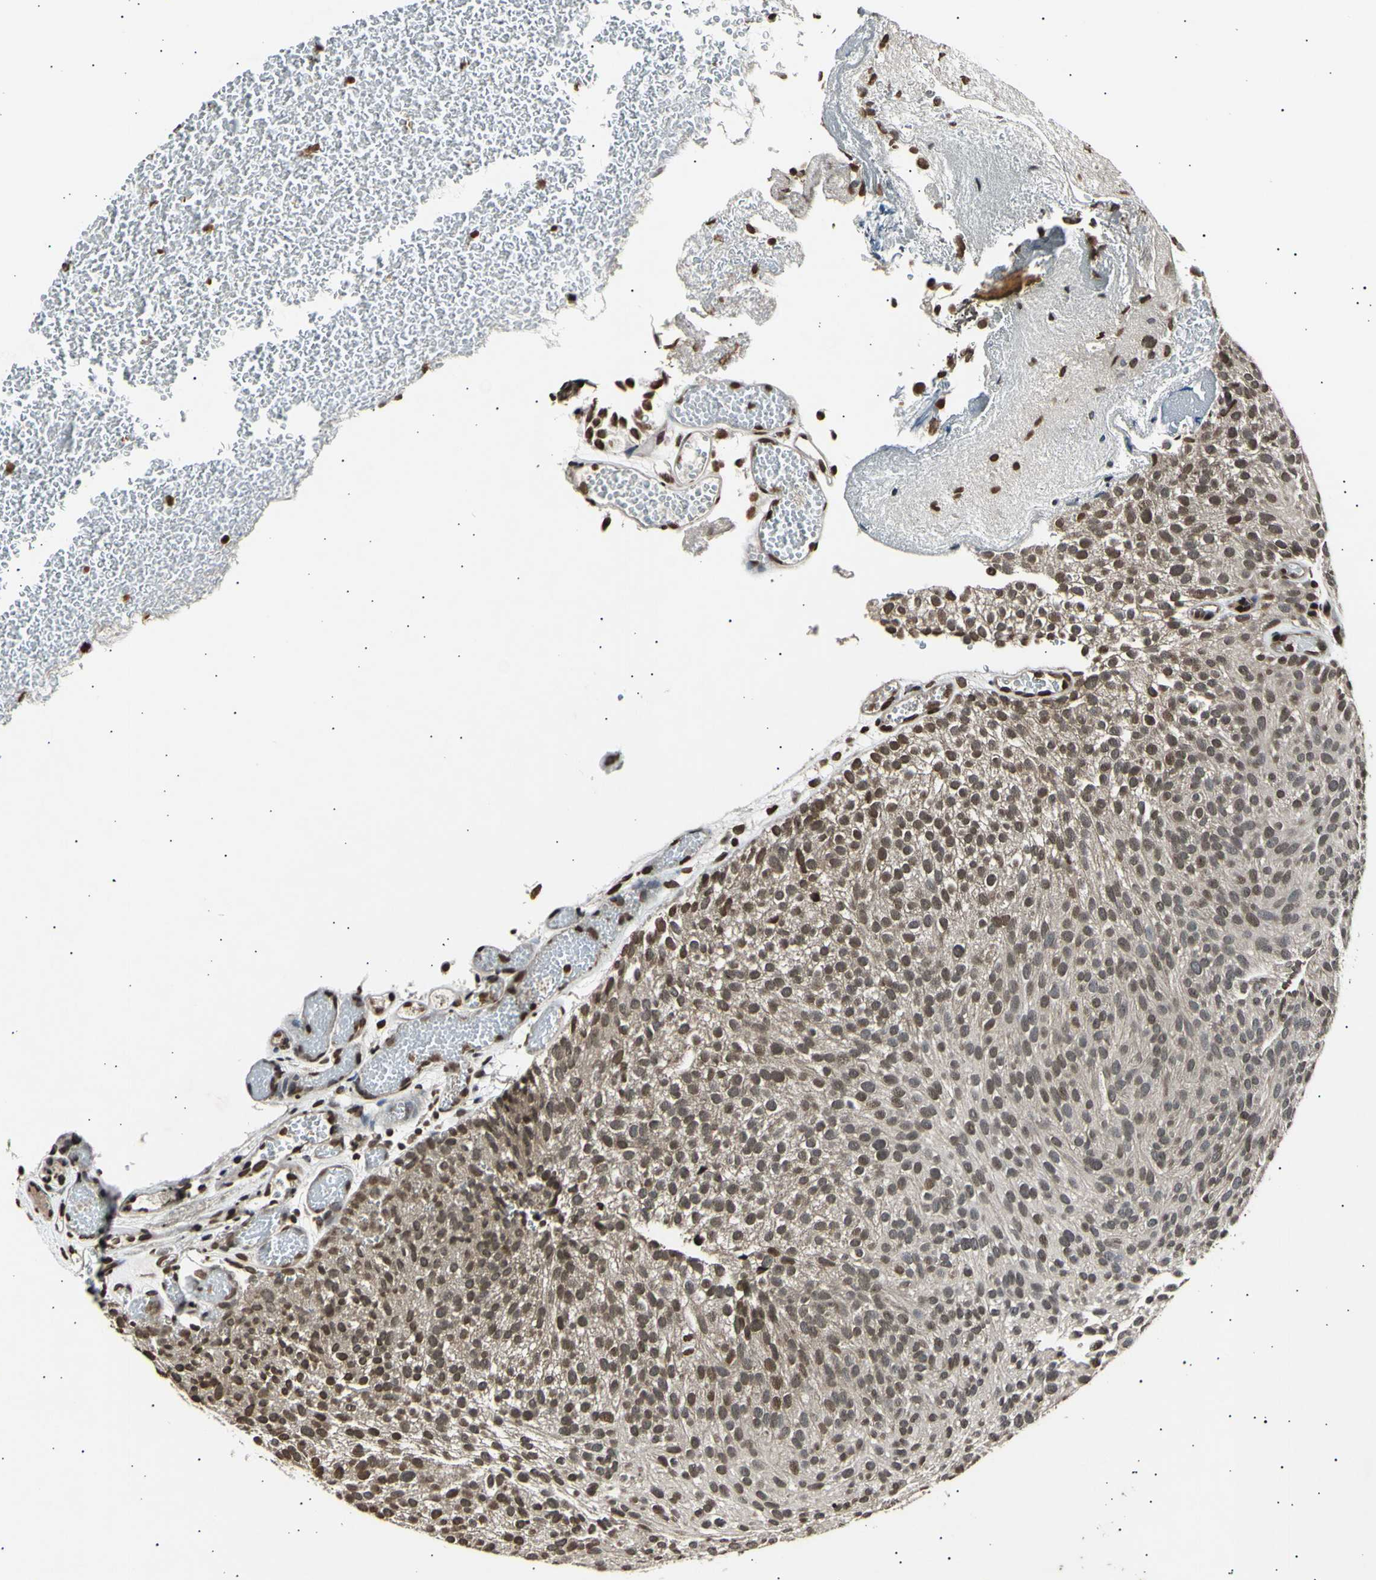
{"staining": {"intensity": "moderate", "quantity": ">75%", "location": "cytoplasmic/membranous,nuclear"}, "tissue": "urothelial cancer", "cell_type": "Tumor cells", "image_type": "cancer", "snomed": [{"axis": "morphology", "description": "Urothelial carcinoma, Low grade"}, {"axis": "topography", "description": "Urinary bladder"}], "caption": "Immunohistochemistry of urothelial carcinoma (low-grade) shows medium levels of moderate cytoplasmic/membranous and nuclear positivity in approximately >75% of tumor cells.", "gene": "ANAPC7", "patient": {"sex": "male", "age": 78}}